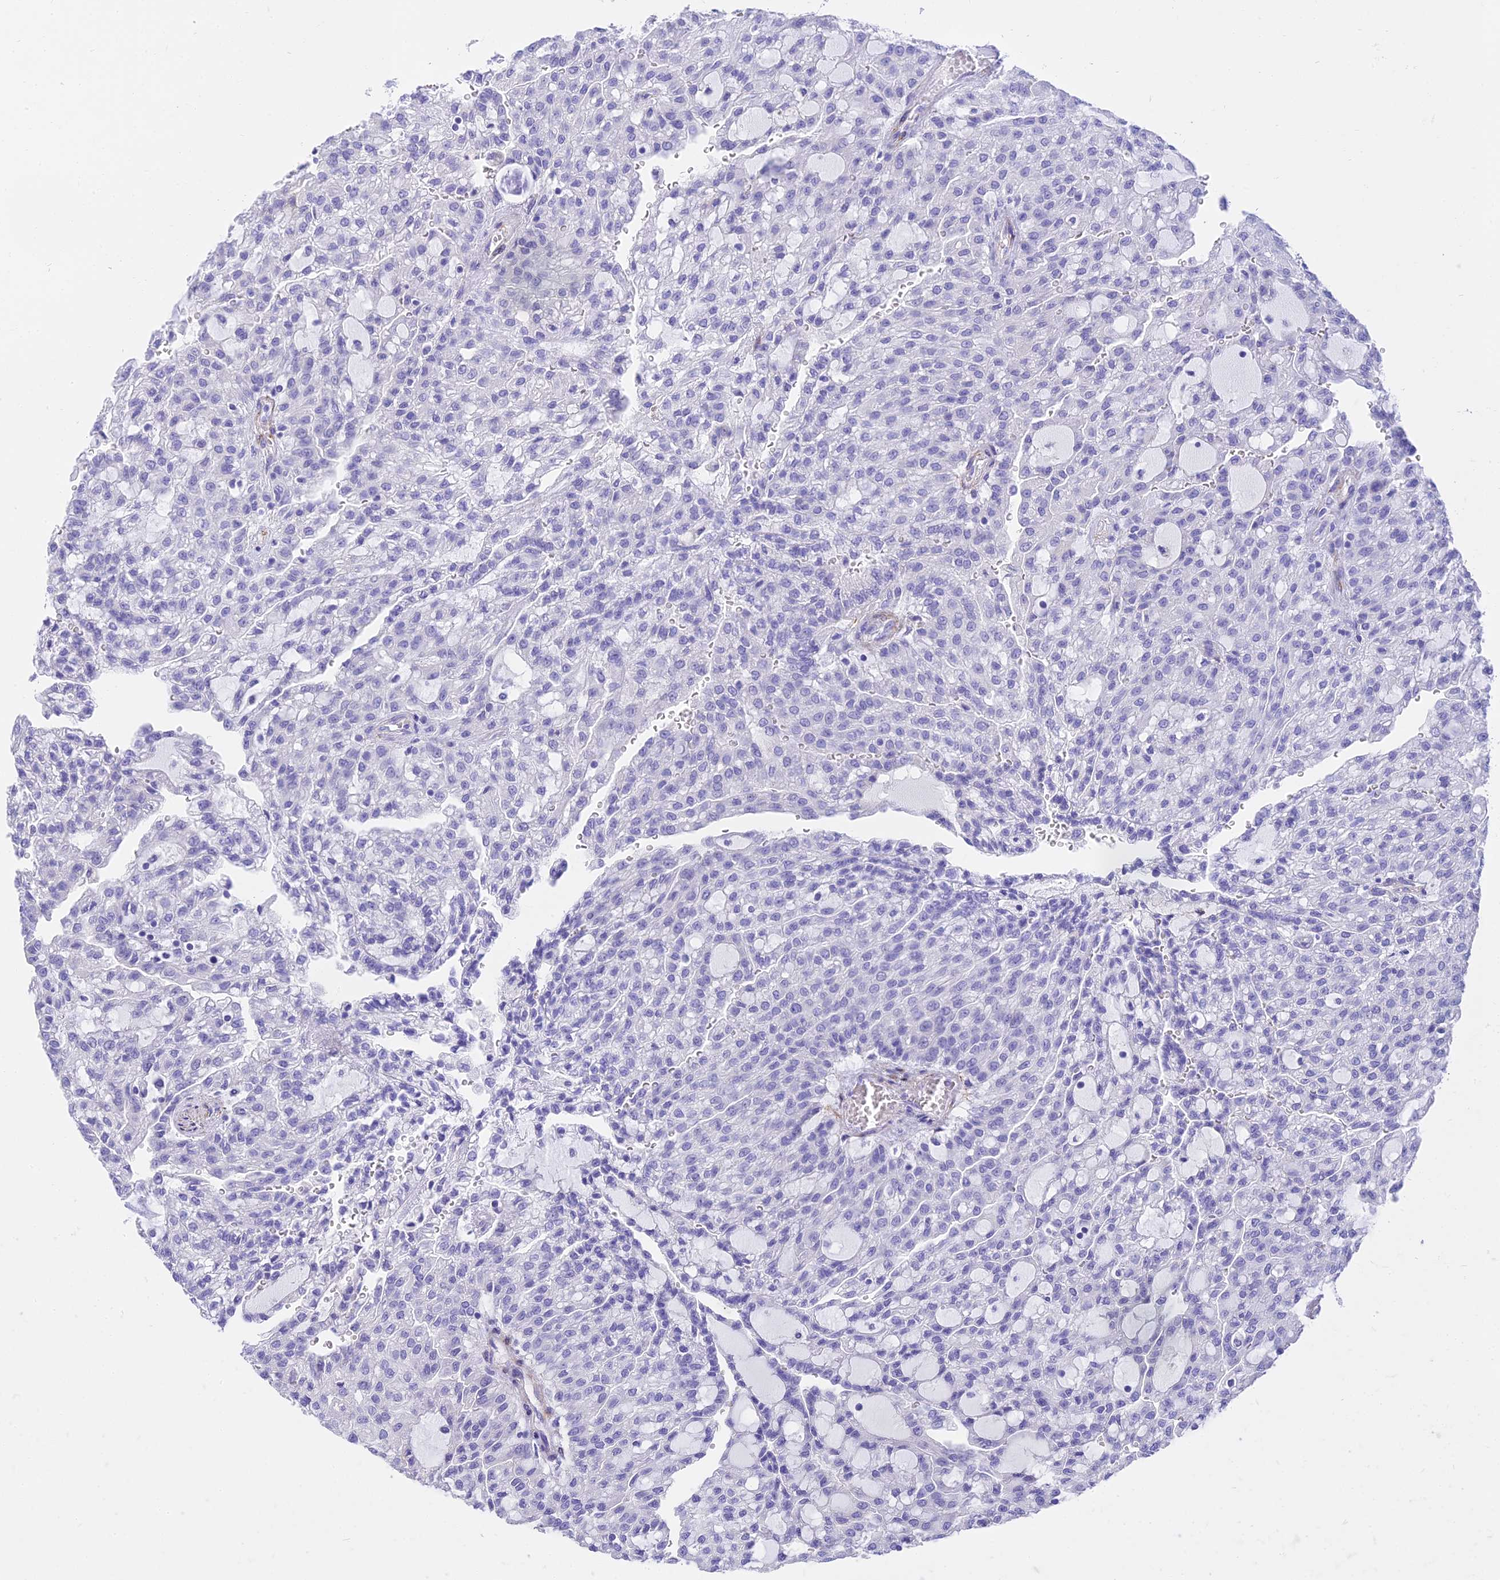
{"staining": {"intensity": "negative", "quantity": "none", "location": "none"}, "tissue": "renal cancer", "cell_type": "Tumor cells", "image_type": "cancer", "snomed": [{"axis": "morphology", "description": "Adenocarcinoma, NOS"}, {"axis": "topography", "description": "Kidney"}], "caption": "This is a image of immunohistochemistry staining of renal adenocarcinoma, which shows no positivity in tumor cells.", "gene": "SLC36A2", "patient": {"sex": "male", "age": 63}}